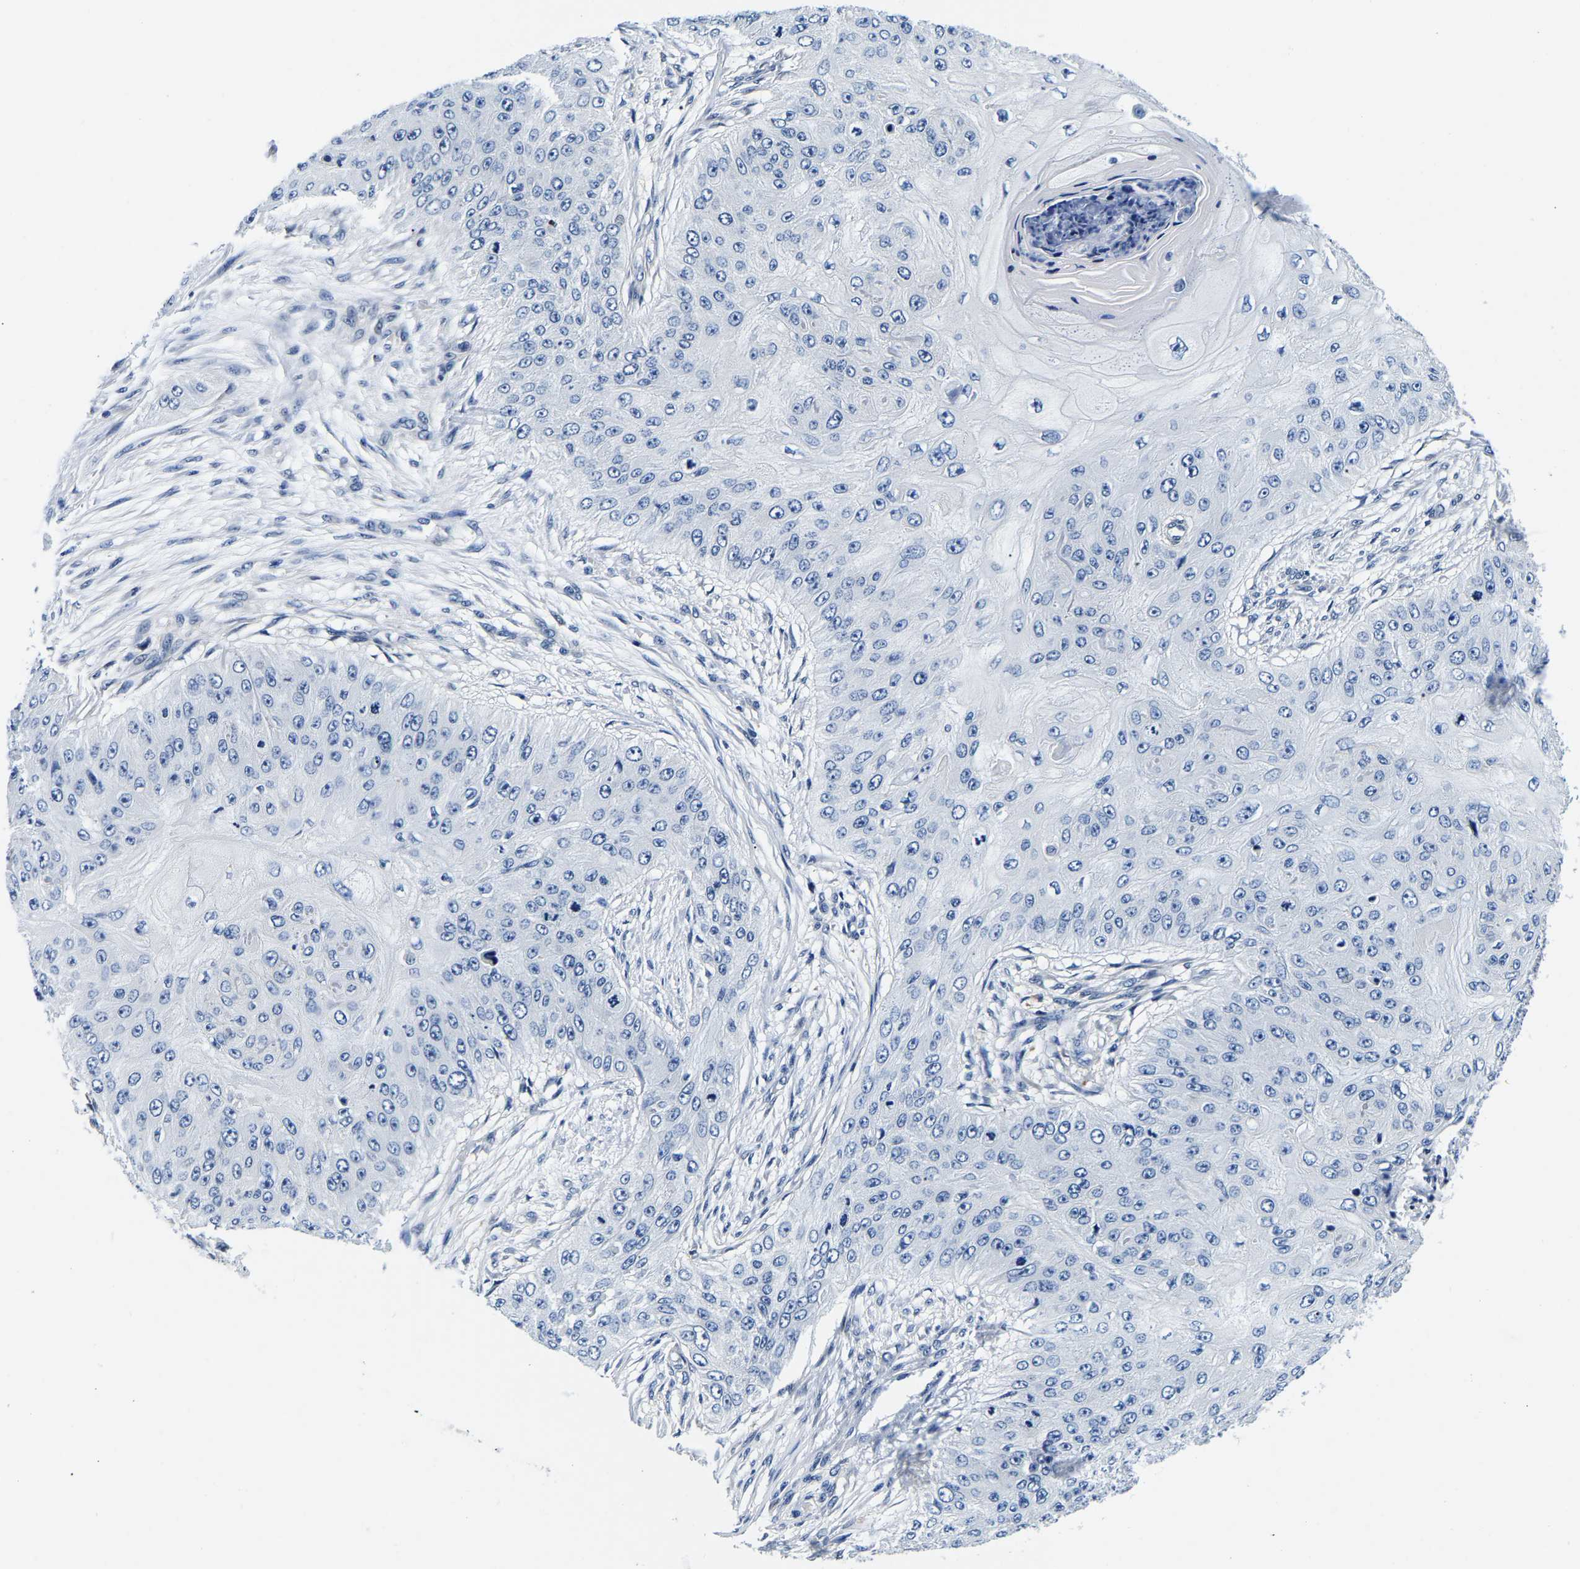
{"staining": {"intensity": "negative", "quantity": "none", "location": "none"}, "tissue": "skin cancer", "cell_type": "Tumor cells", "image_type": "cancer", "snomed": [{"axis": "morphology", "description": "Squamous cell carcinoma, NOS"}, {"axis": "topography", "description": "Skin"}], "caption": "Immunohistochemical staining of squamous cell carcinoma (skin) shows no significant positivity in tumor cells.", "gene": "ACO1", "patient": {"sex": "female", "age": 80}}